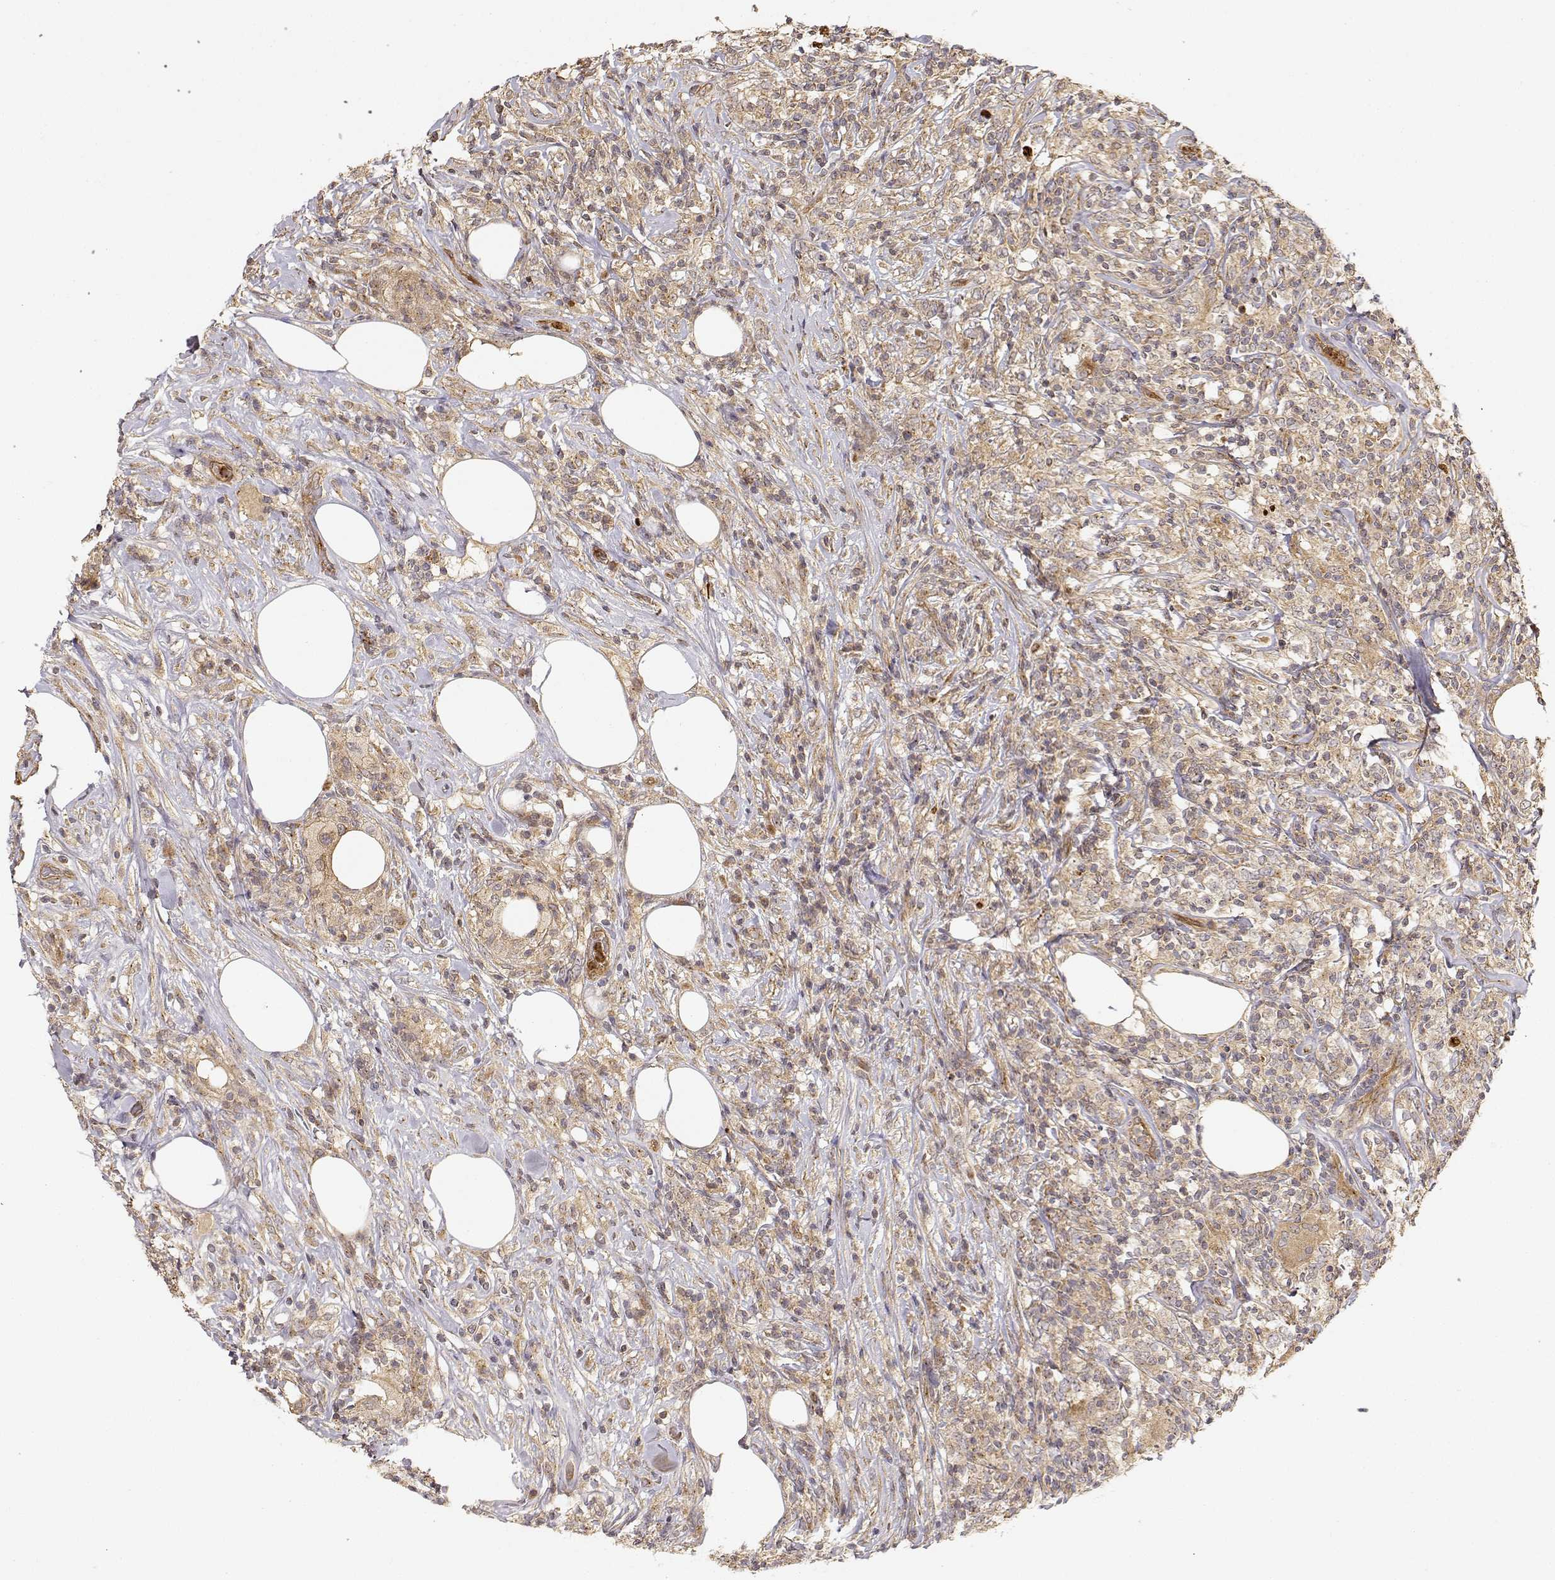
{"staining": {"intensity": "weak", "quantity": ">75%", "location": "cytoplasmic/membranous"}, "tissue": "lymphoma", "cell_type": "Tumor cells", "image_type": "cancer", "snomed": [{"axis": "morphology", "description": "Malignant lymphoma, non-Hodgkin's type, High grade"}, {"axis": "topography", "description": "Lymph node"}], "caption": "The histopathology image shows immunohistochemical staining of high-grade malignant lymphoma, non-Hodgkin's type. There is weak cytoplasmic/membranous expression is appreciated in approximately >75% of tumor cells. (DAB (3,3'-diaminobenzidine) IHC, brown staining for protein, blue staining for nuclei).", "gene": "CDK5RAP2", "patient": {"sex": "female", "age": 84}}